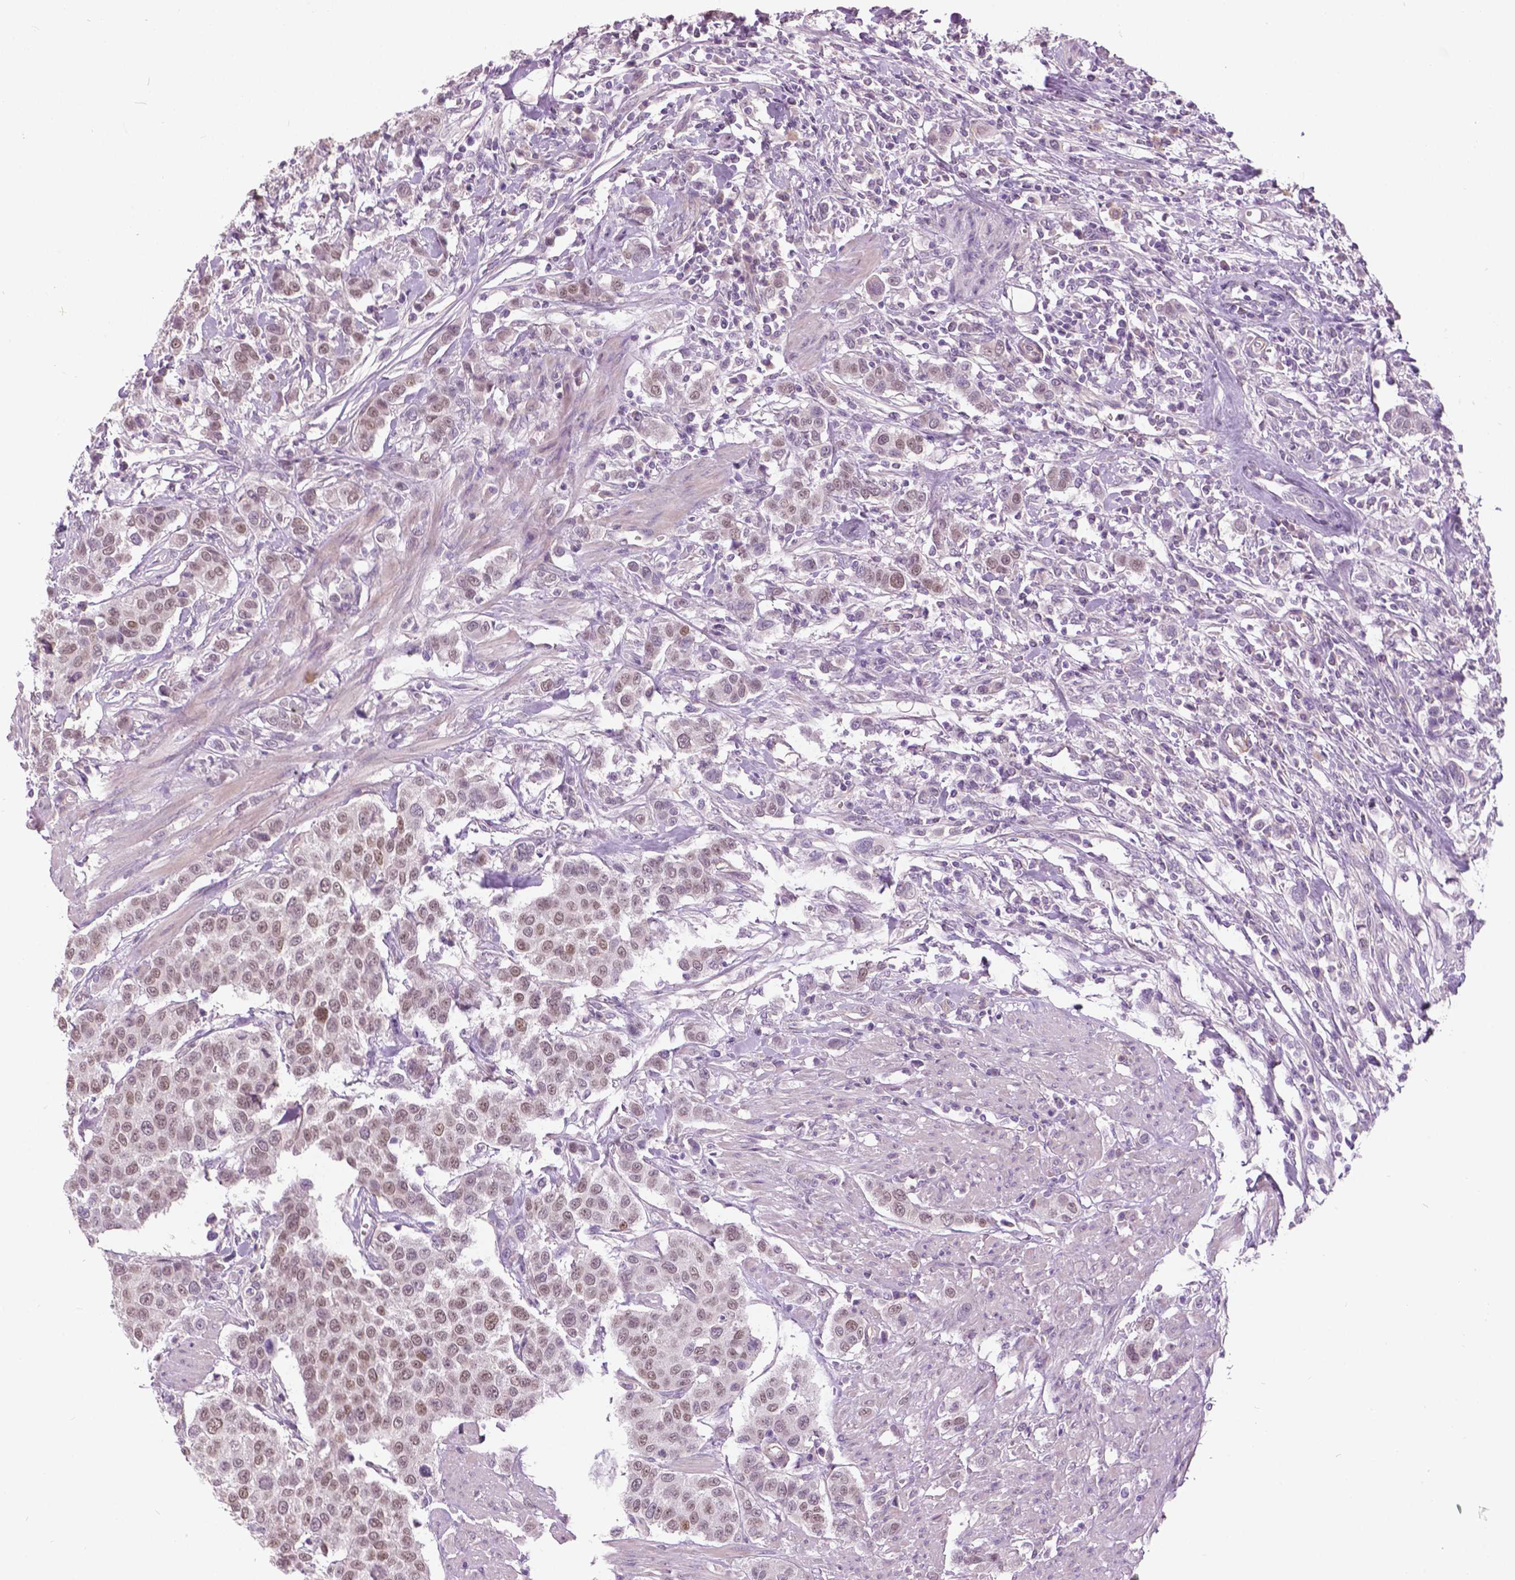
{"staining": {"intensity": "weak", "quantity": ">75%", "location": "nuclear"}, "tissue": "urothelial cancer", "cell_type": "Tumor cells", "image_type": "cancer", "snomed": [{"axis": "morphology", "description": "Urothelial carcinoma, High grade"}, {"axis": "topography", "description": "Urinary bladder"}], "caption": "Urothelial cancer stained for a protein (brown) demonstrates weak nuclear positive staining in approximately >75% of tumor cells.", "gene": "FOXA1", "patient": {"sex": "female", "age": 58}}